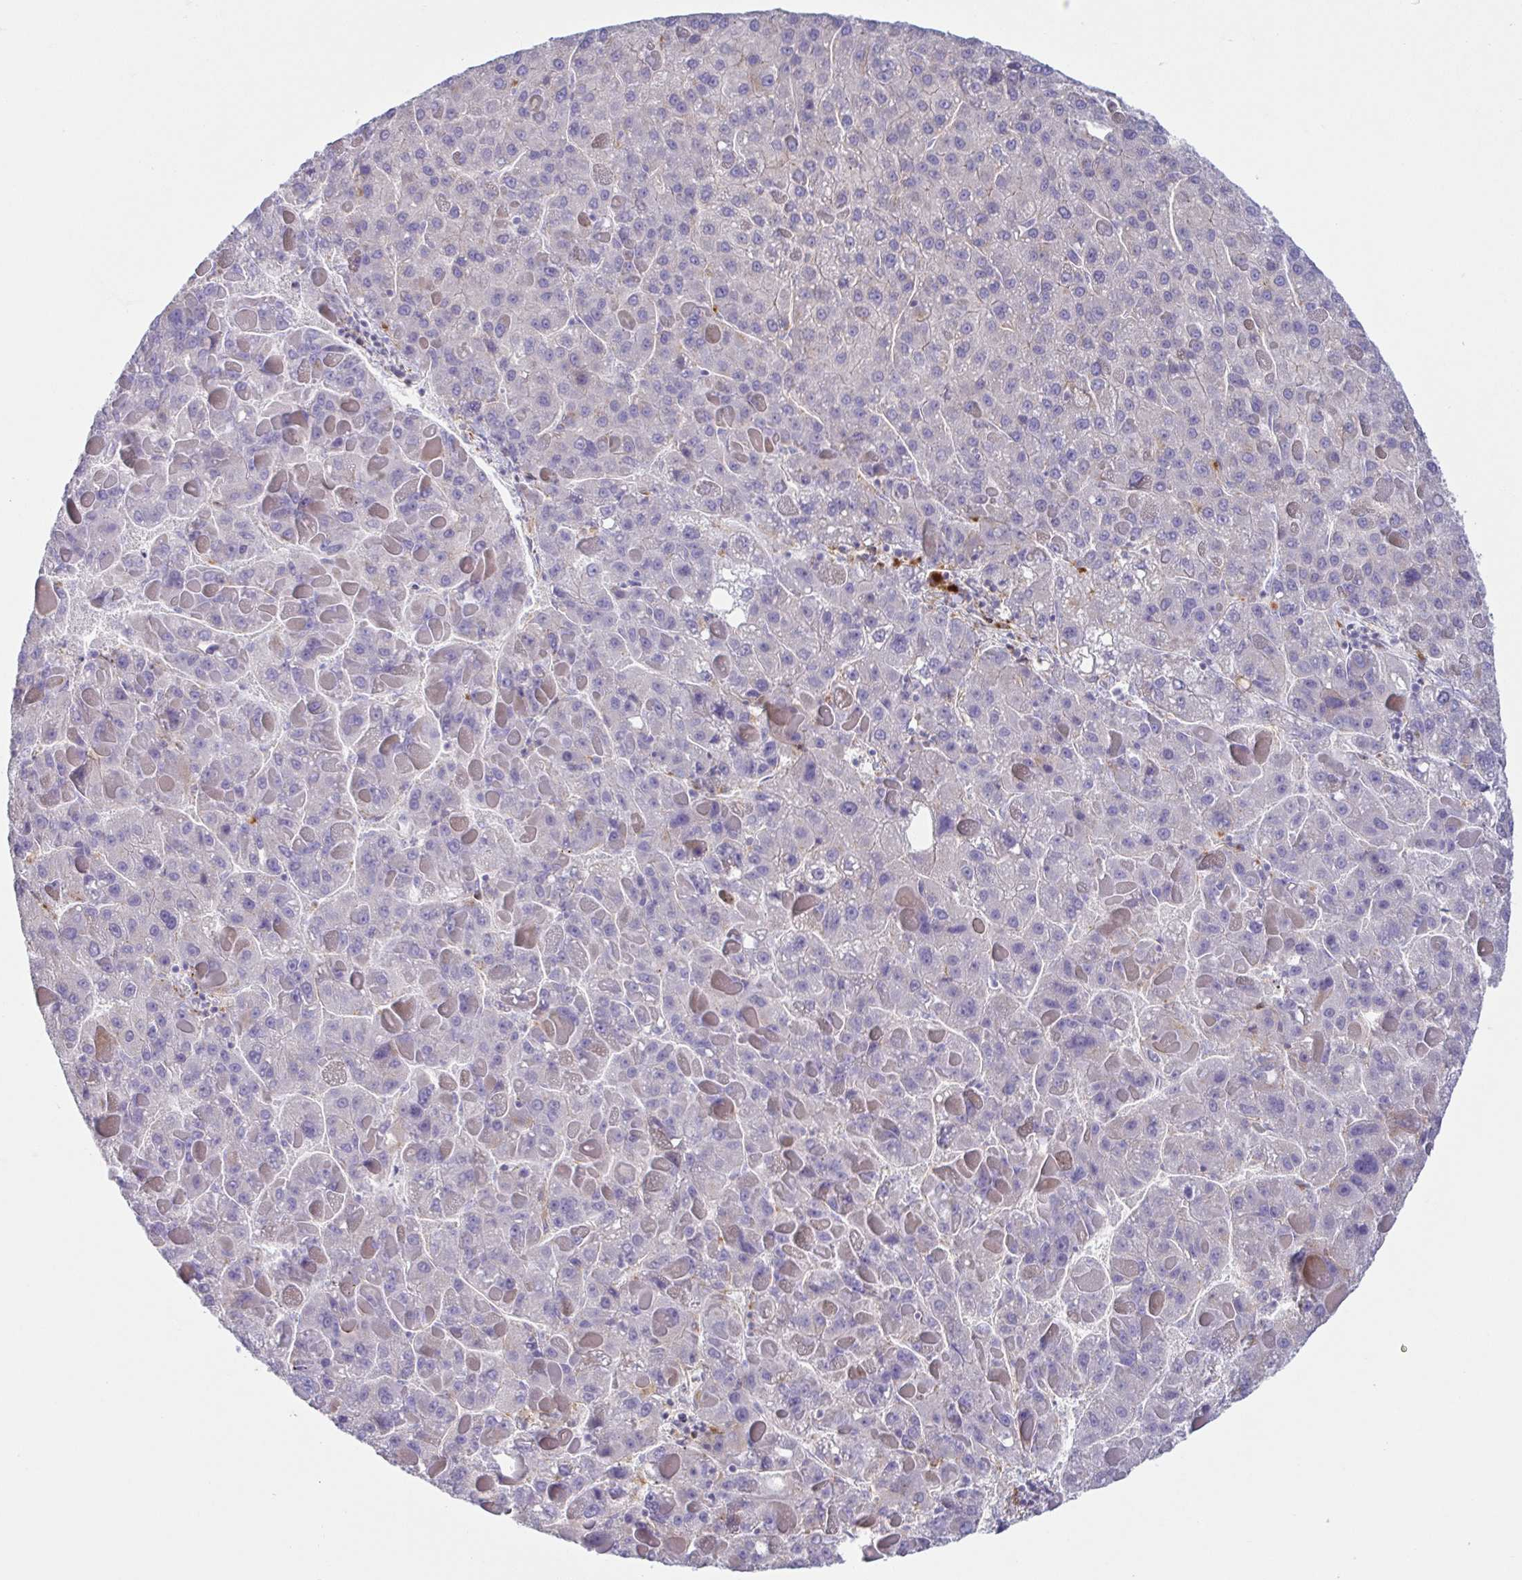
{"staining": {"intensity": "negative", "quantity": "none", "location": "none"}, "tissue": "liver cancer", "cell_type": "Tumor cells", "image_type": "cancer", "snomed": [{"axis": "morphology", "description": "Carcinoma, Hepatocellular, NOS"}, {"axis": "topography", "description": "Liver"}], "caption": "A photomicrograph of liver cancer stained for a protein shows no brown staining in tumor cells.", "gene": "ATP6V1G2", "patient": {"sex": "female", "age": 82}}